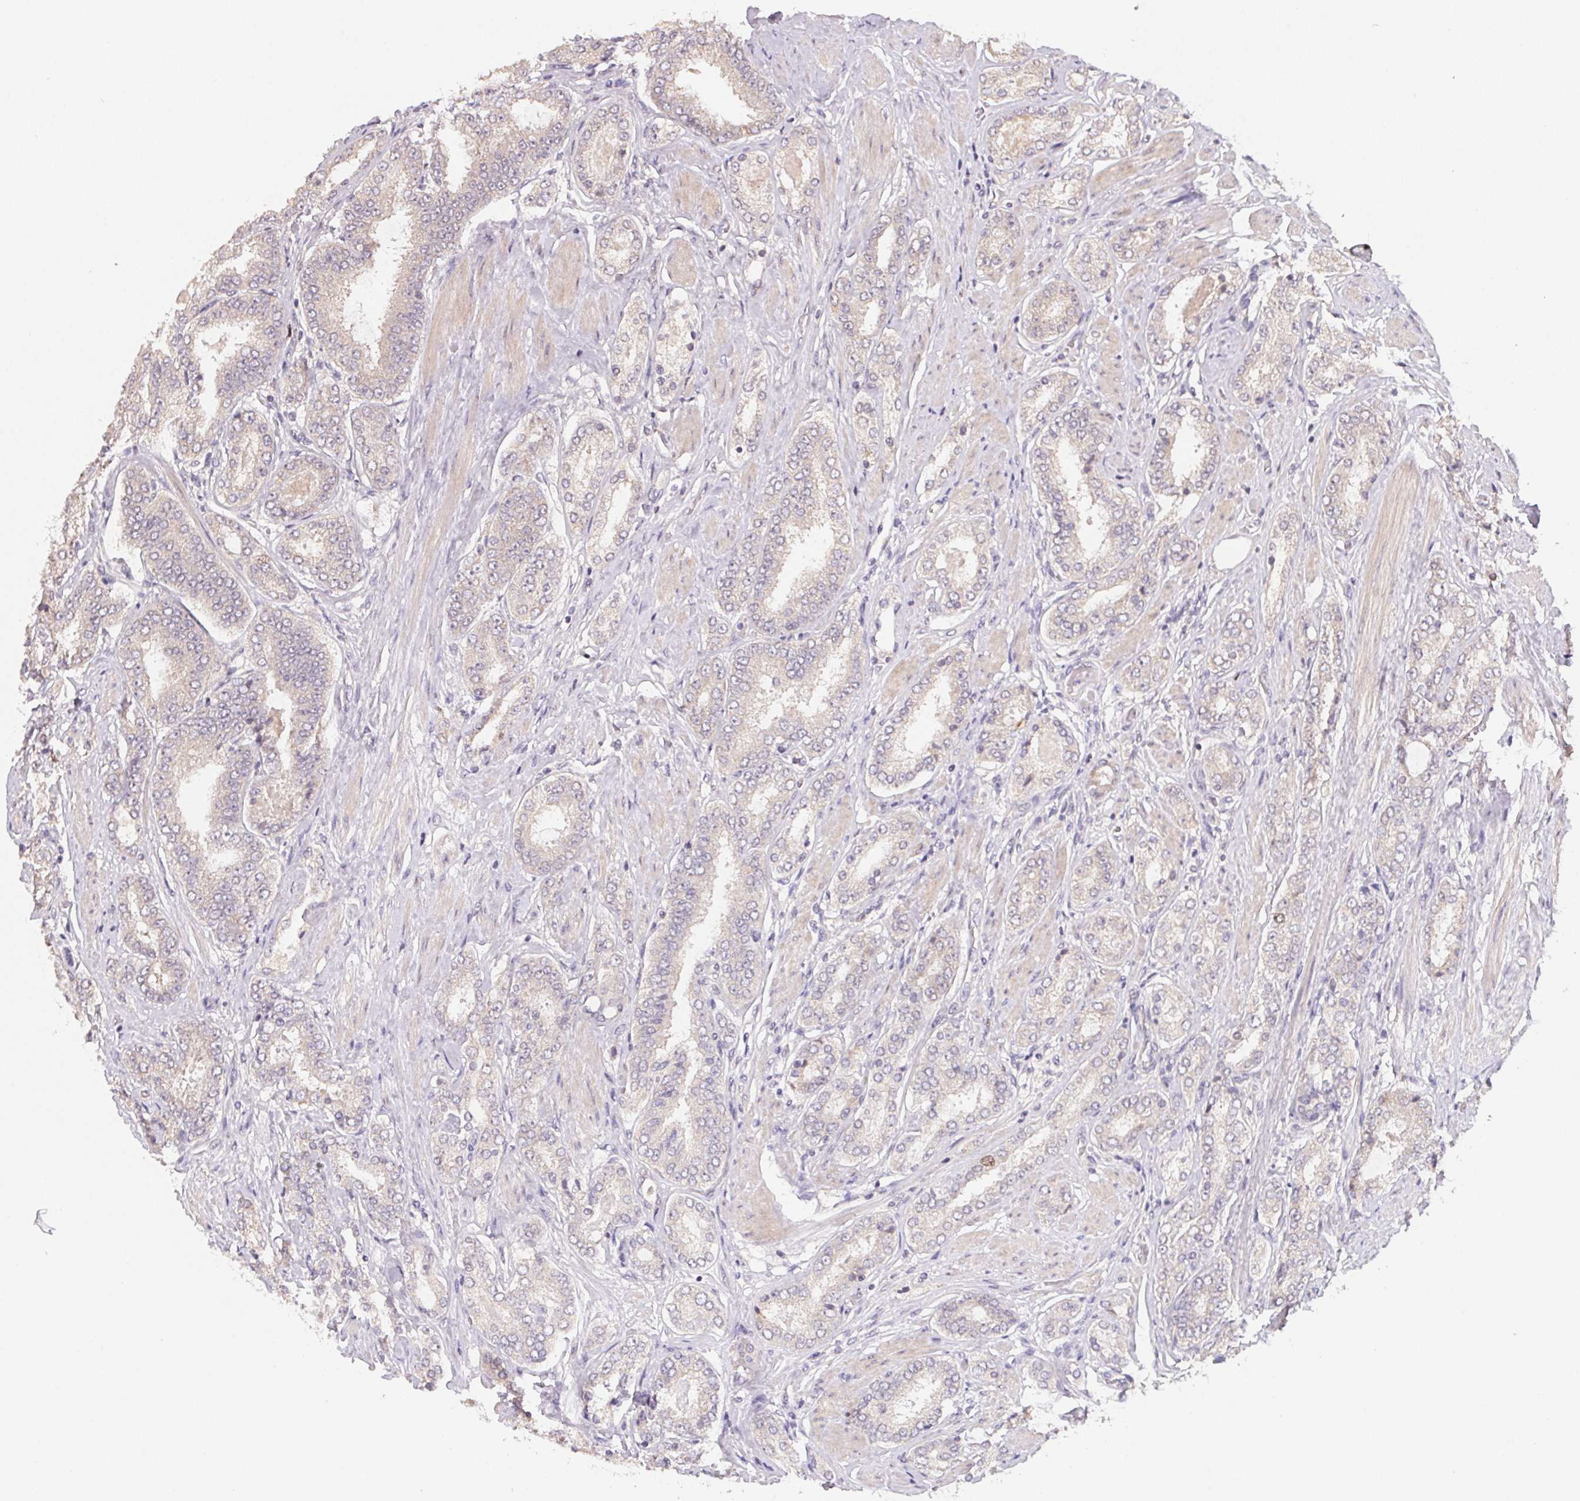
{"staining": {"intensity": "weak", "quantity": "25%-75%", "location": "cytoplasmic/membranous"}, "tissue": "prostate cancer", "cell_type": "Tumor cells", "image_type": "cancer", "snomed": [{"axis": "morphology", "description": "Adenocarcinoma, High grade"}, {"axis": "topography", "description": "Prostate"}], "caption": "Prostate adenocarcinoma (high-grade) was stained to show a protein in brown. There is low levels of weak cytoplasmic/membranous expression in approximately 25%-75% of tumor cells.", "gene": "KIFC1", "patient": {"sex": "male", "age": 63}}